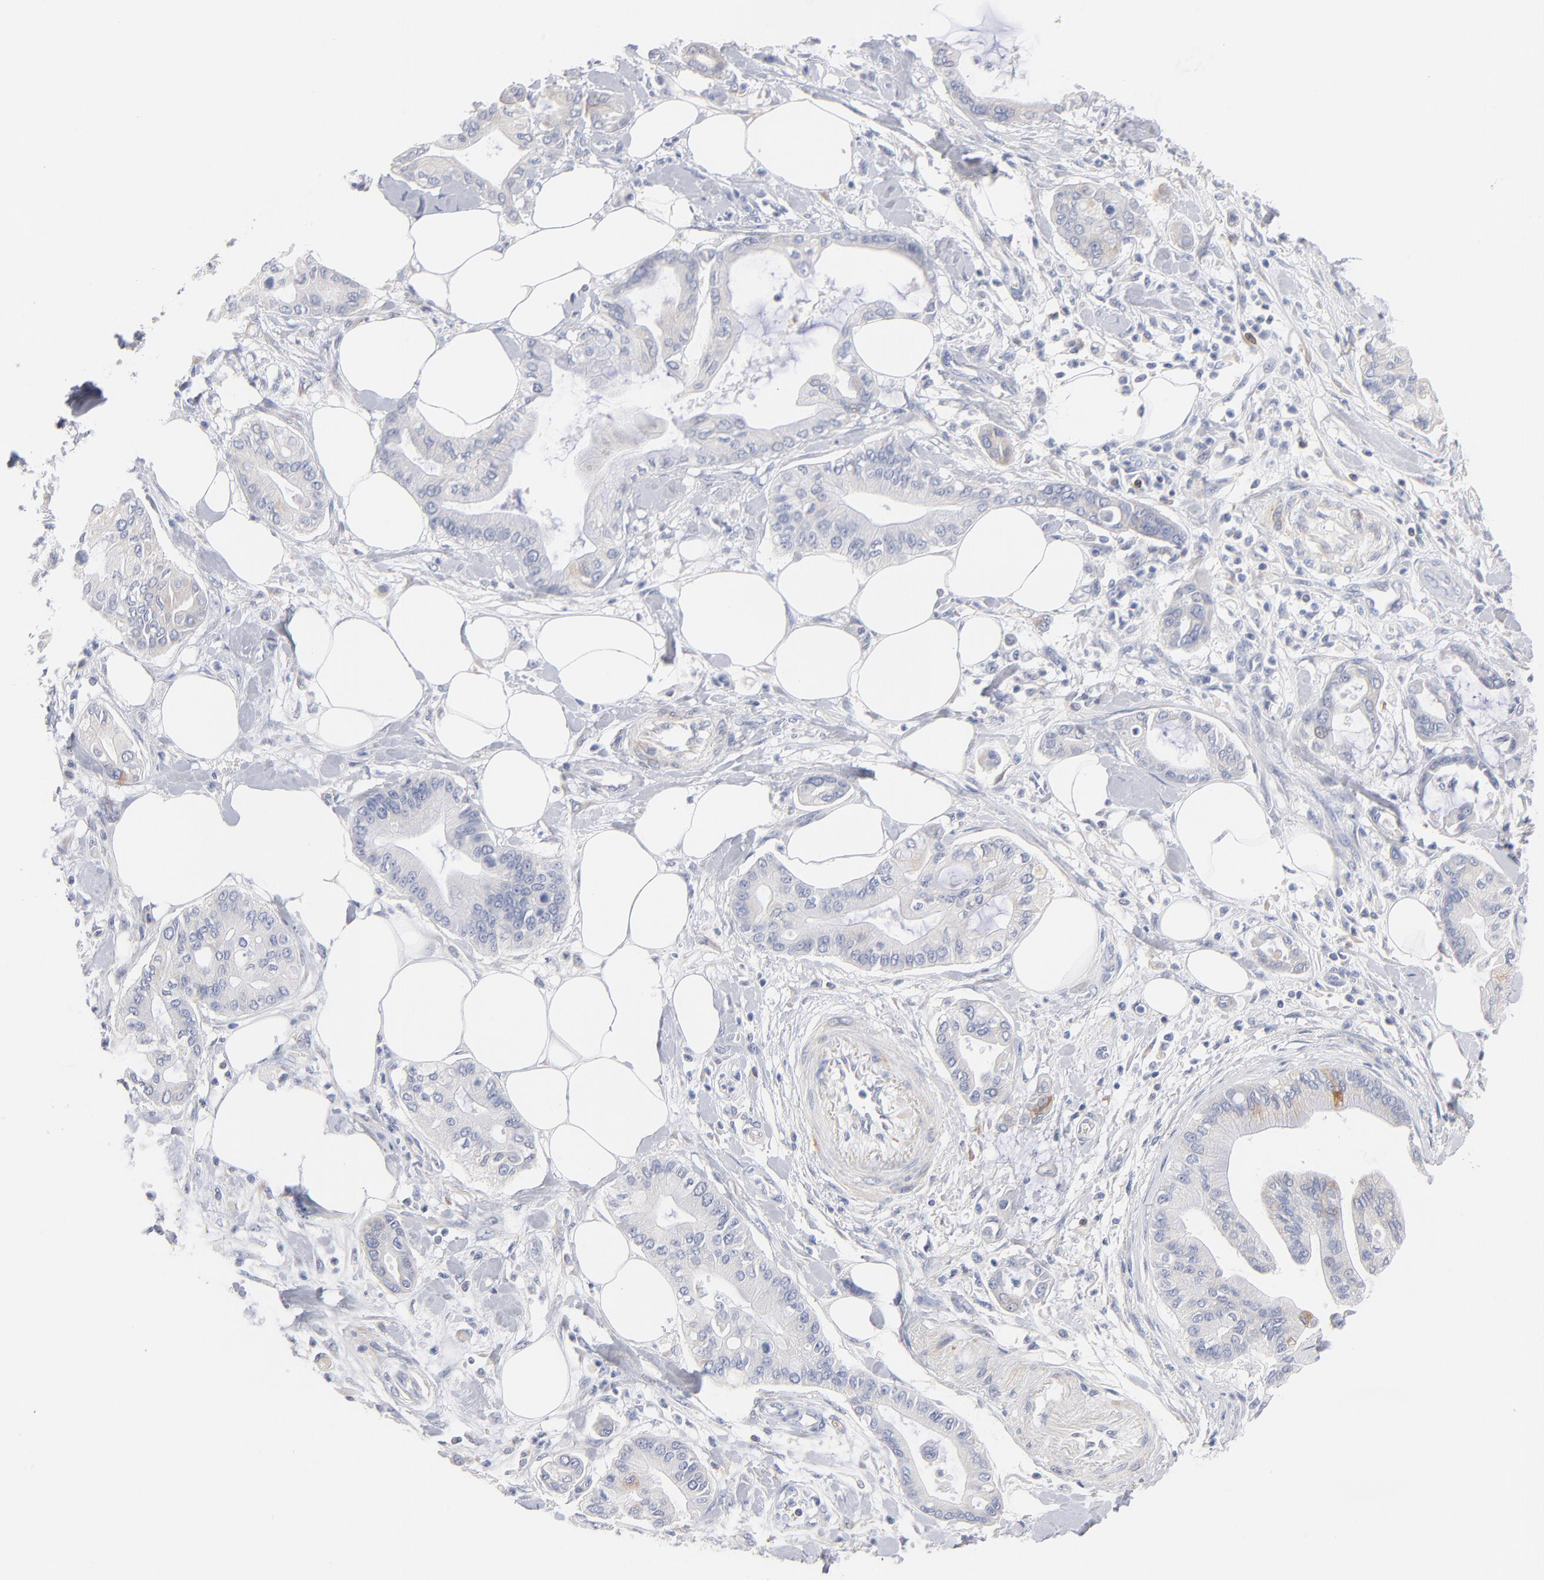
{"staining": {"intensity": "moderate", "quantity": "<25%", "location": "cytoplasmic/membranous"}, "tissue": "pancreatic cancer", "cell_type": "Tumor cells", "image_type": "cancer", "snomed": [{"axis": "morphology", "description": "Adenocarcinoma, NOS"}, {"axis": "morphology", "description": "Adenocarcinoma, metastatic, NOS"}, {"axis": "topography", "description": "Lymph node"}, {"axis": "topography", "description": "Pancreas"}, {"axis": "topography", "description": "Duodenum"}], "caption": "IHC photomicrograph of human pancreatic metastatic adenocarcinoma stained for a protein (brown), which demonstrates low levels of moderate cytoplasmic/membranous positivity in approximately <25% of tumor cells.", "gene": "MID1", "patient": {"sex": "female", "age": 64}}